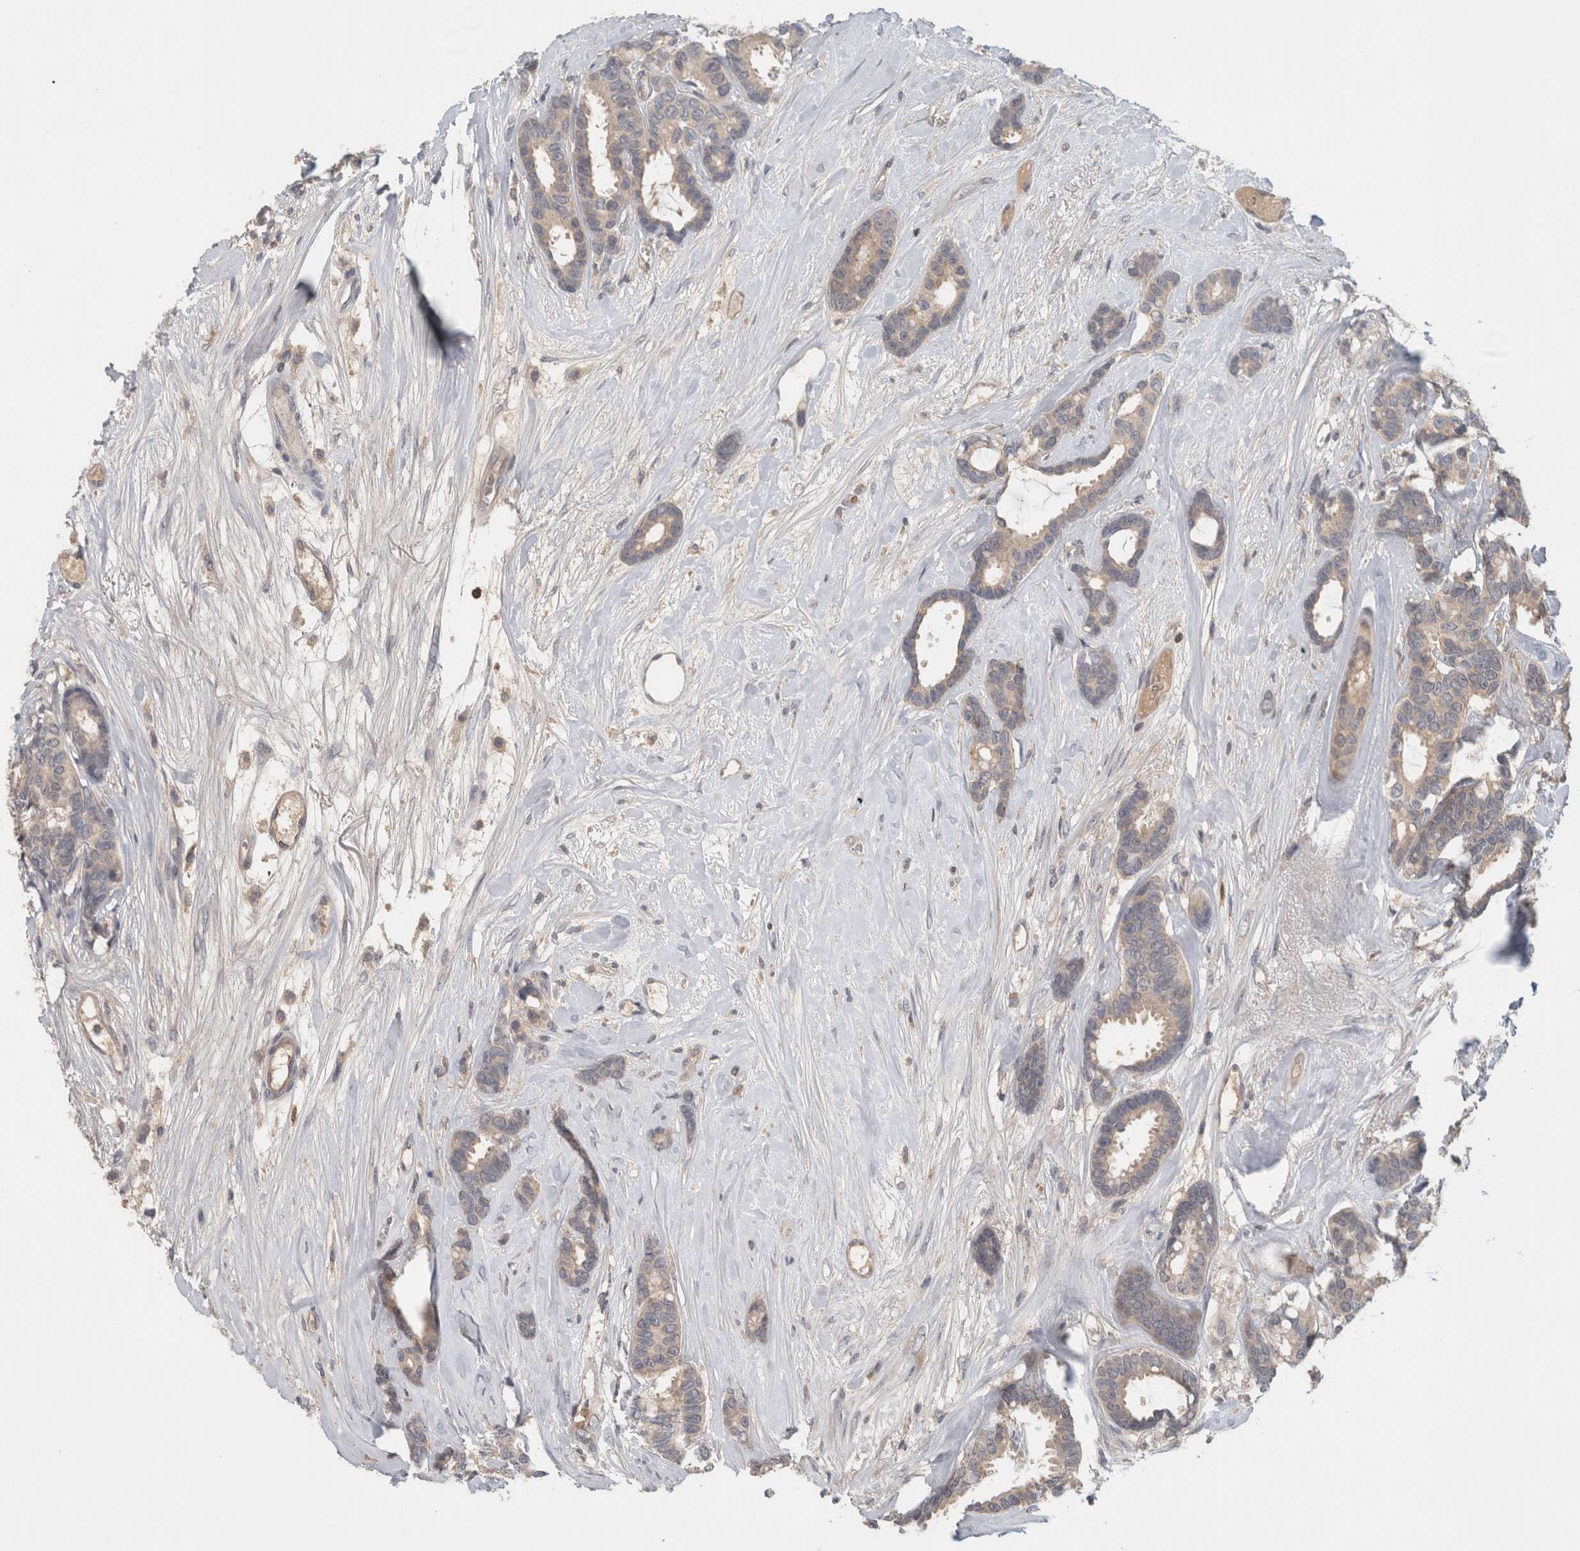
{"staining": {"intensity": "weak", "quantity": "25%-75%", "location": "cytoplasmic/membranous"}, "tissue": "breast cancer", "cell_type": "Tumor cells", "image_type": "cancer", "snomed": [{"axis": "morphology", "description": "Duct carcinoma"}, {"axis": "topography", "description": "Breast"}], "caption": "The histopathology image displays immunohistochemical staining of breast cancer. There is weak cytoplasmic/membranous positivity is identified in about 25%-75% of tumor cells.", "gene": "GFRA2", "patient": {"sex": "female", "age": 87}}